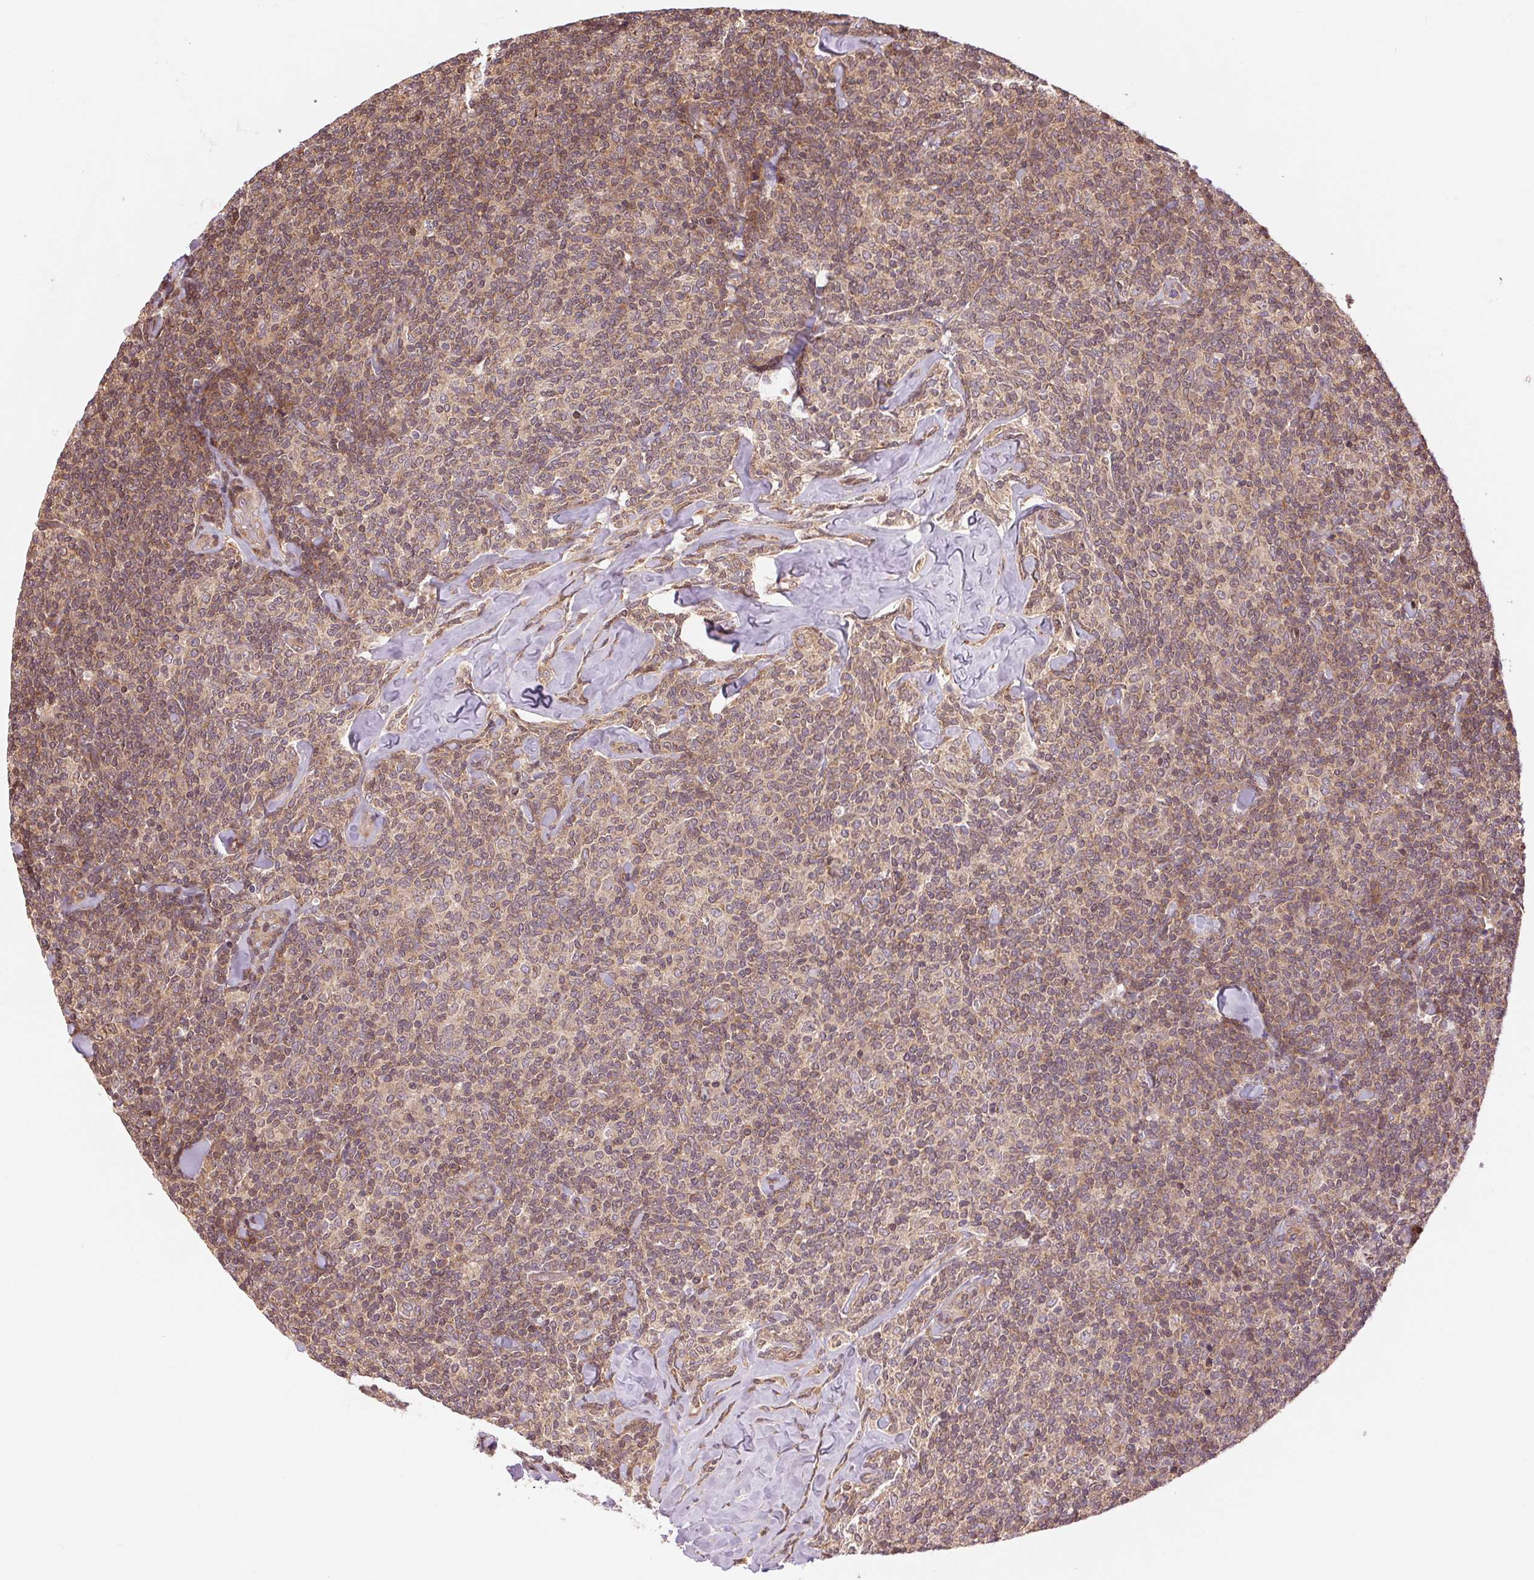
{"staining": {"intensity": "weak", "quantity": ">75%", "location": "cytoplasmic/membranous"}, "tissue": "lymphoma", "cell_type": "Tumor cells", "image_type": "cancer", "snomed": [{"axis": "morphology", "description": "Malignant lymphoma, non-Hodgkin's type, Low grade"}, {"axis": "topography", "description": "Lymph node"}], "caption": "Brown immunohistochemical staining in malignant lymphoma, non-Hodgkin's type (low-grade) displays weak cytoplasmic/membranous staining in about >75% of tumor cells.", "gene": "BTF3L4", "patient": {"sex": "female", "age": 56}}